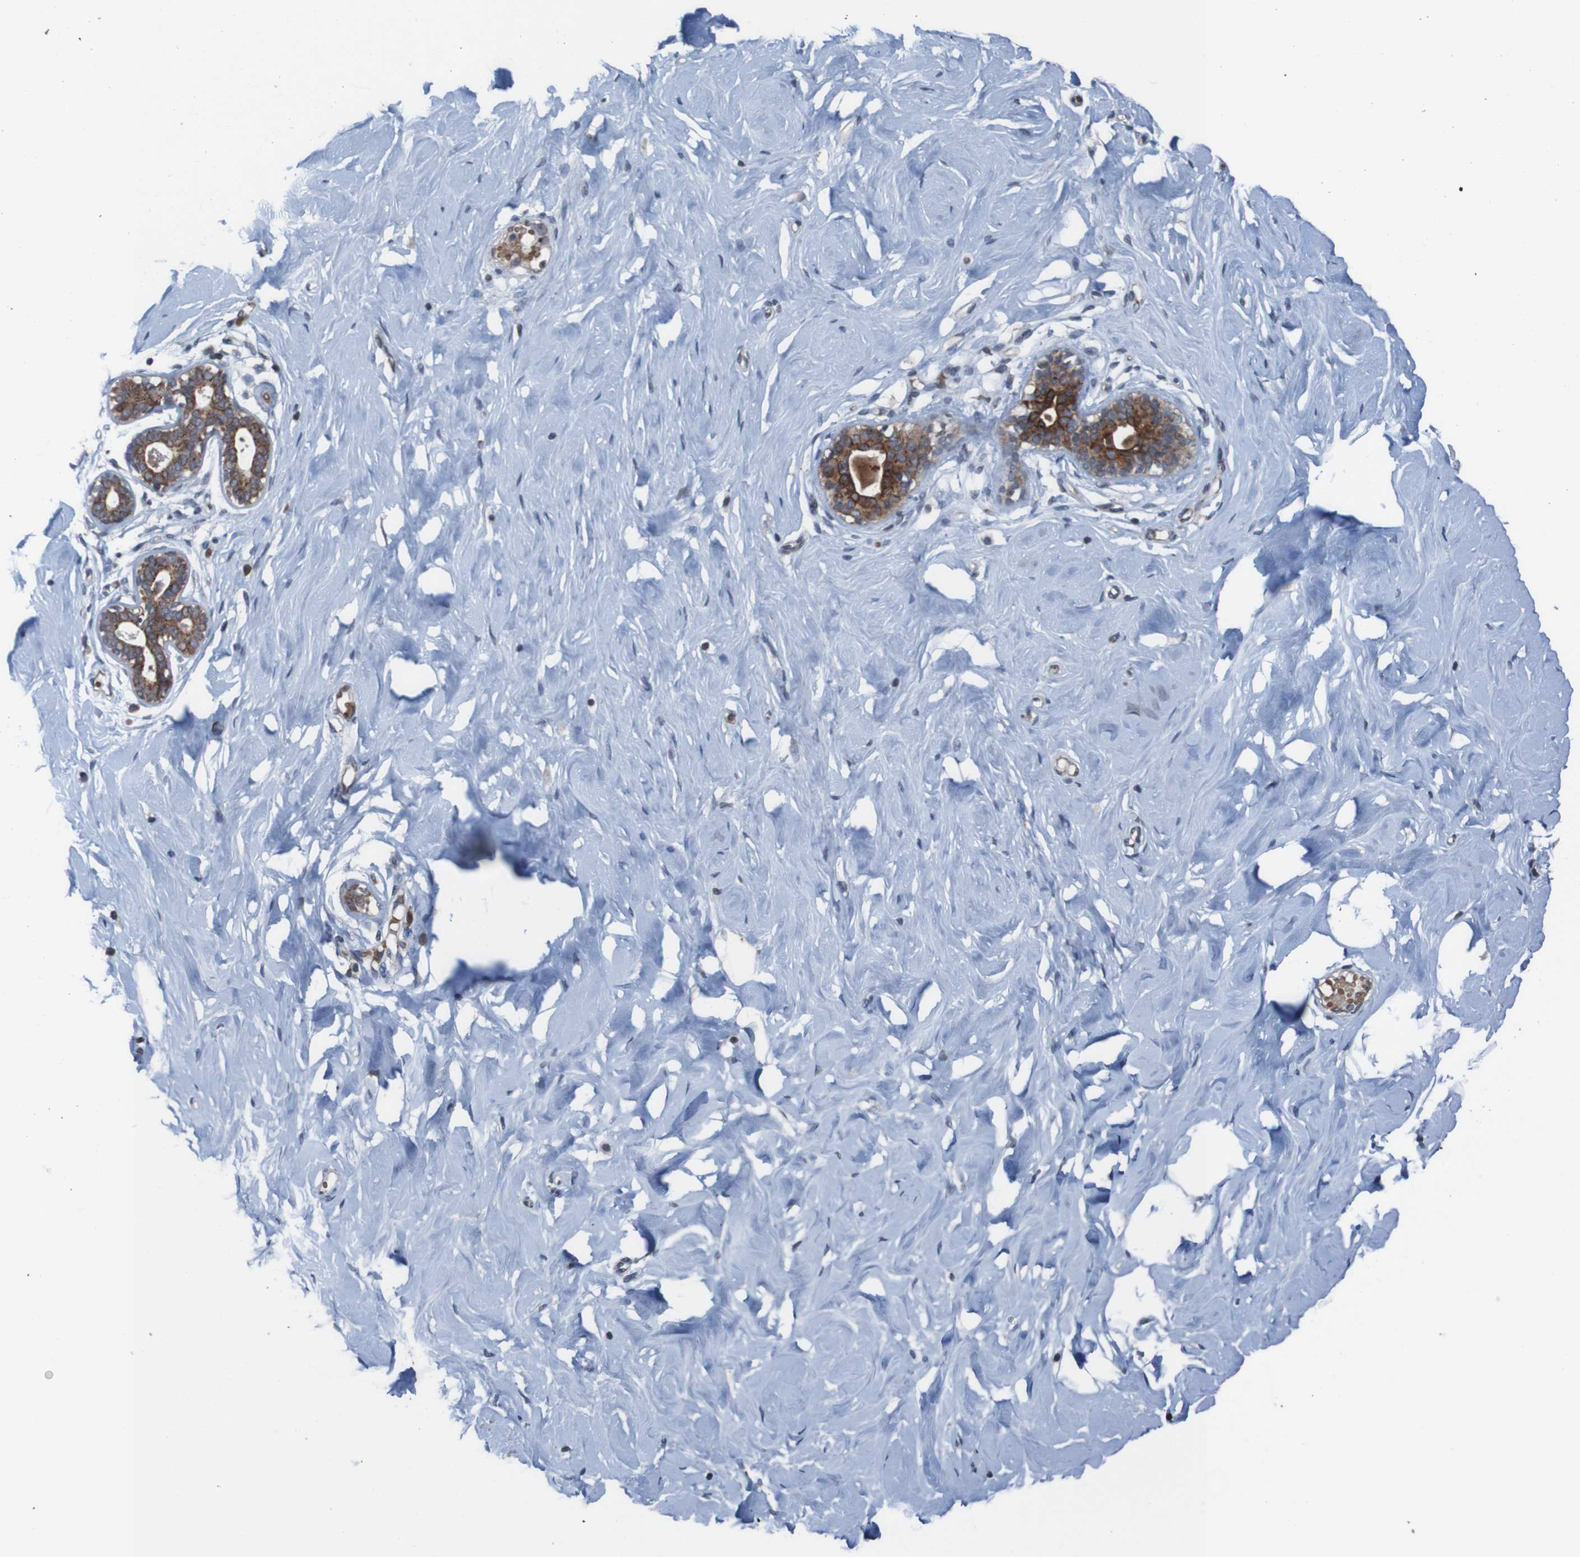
{"staining": {"intensity": "negative", "quantity": "none", "location": "none"}, "tissue": "breast", "cell_type": "Adipocytes", "image_type": "normal", "snomed": [{"axis": "morphology", "description": "Normal tissue, NOS"}, {"axis": "topography", "description": "Breast"}], "caption": "Protein analysis of normal breast reveals no significant positivity in adipocytes. Nuclei are stained in blue.", "gene": "UNG", "patient": {"sex": "female", "age": 23}}